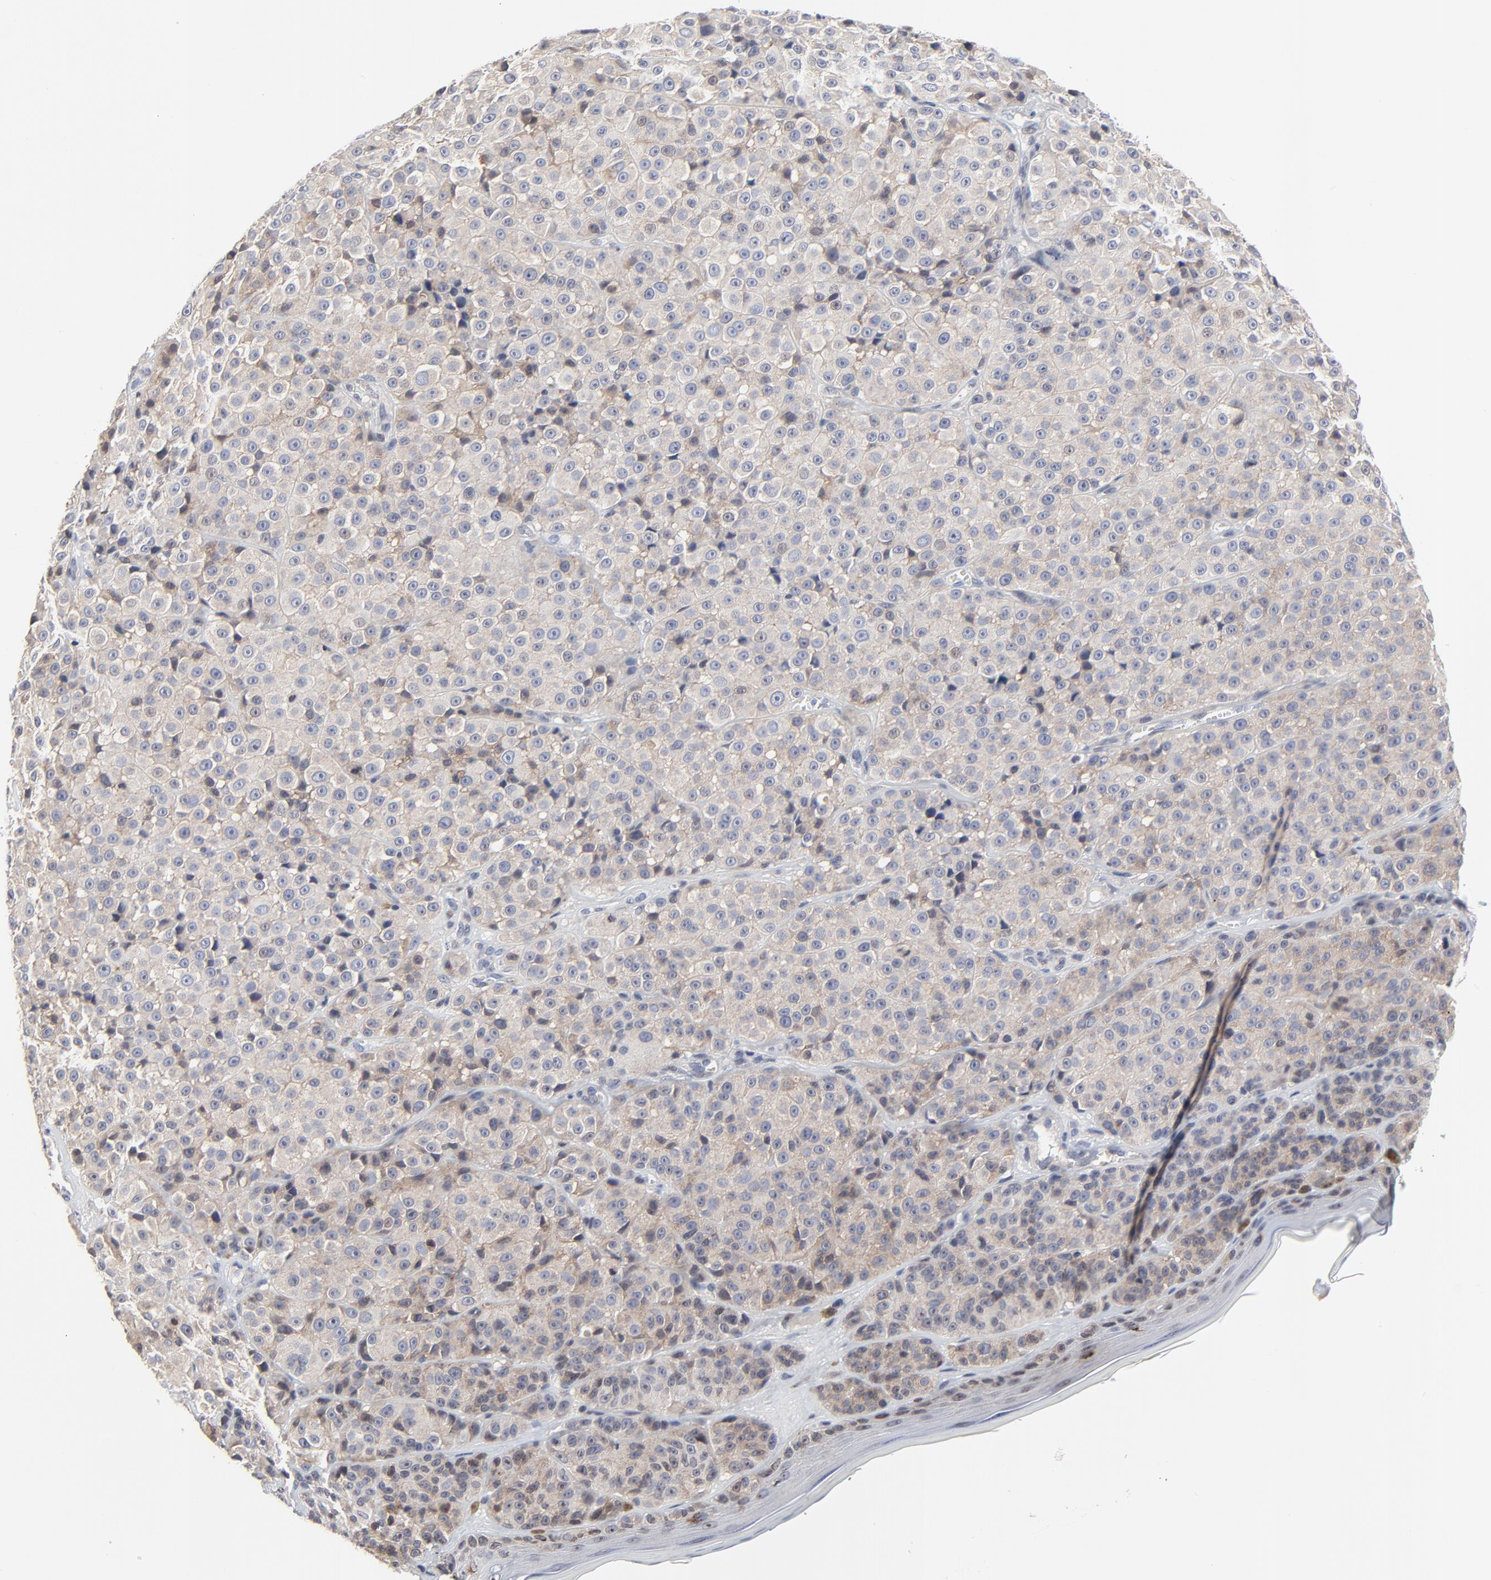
{"staining": {"intensity": "weak", "quantity": "25%-75%", "location": "cytoplasmic/membranous"}, "tissue": "melanoma", "cell_type": "Tumor cells", "image_type": "cancer", "snomed": [{"axis": "morphology", "description": "Malignant melanoma, NOS"}, {"axis": "topography", "description": "Skin"}], "caption": "Immunohistochemistry of human melanoma demonstrates low levels of weak cytoplasmic/membranous expression in approximately 25%-75% of tumor cells.", "gene": "NLGN3", "patient": {"sex": "female", "age": 75}}